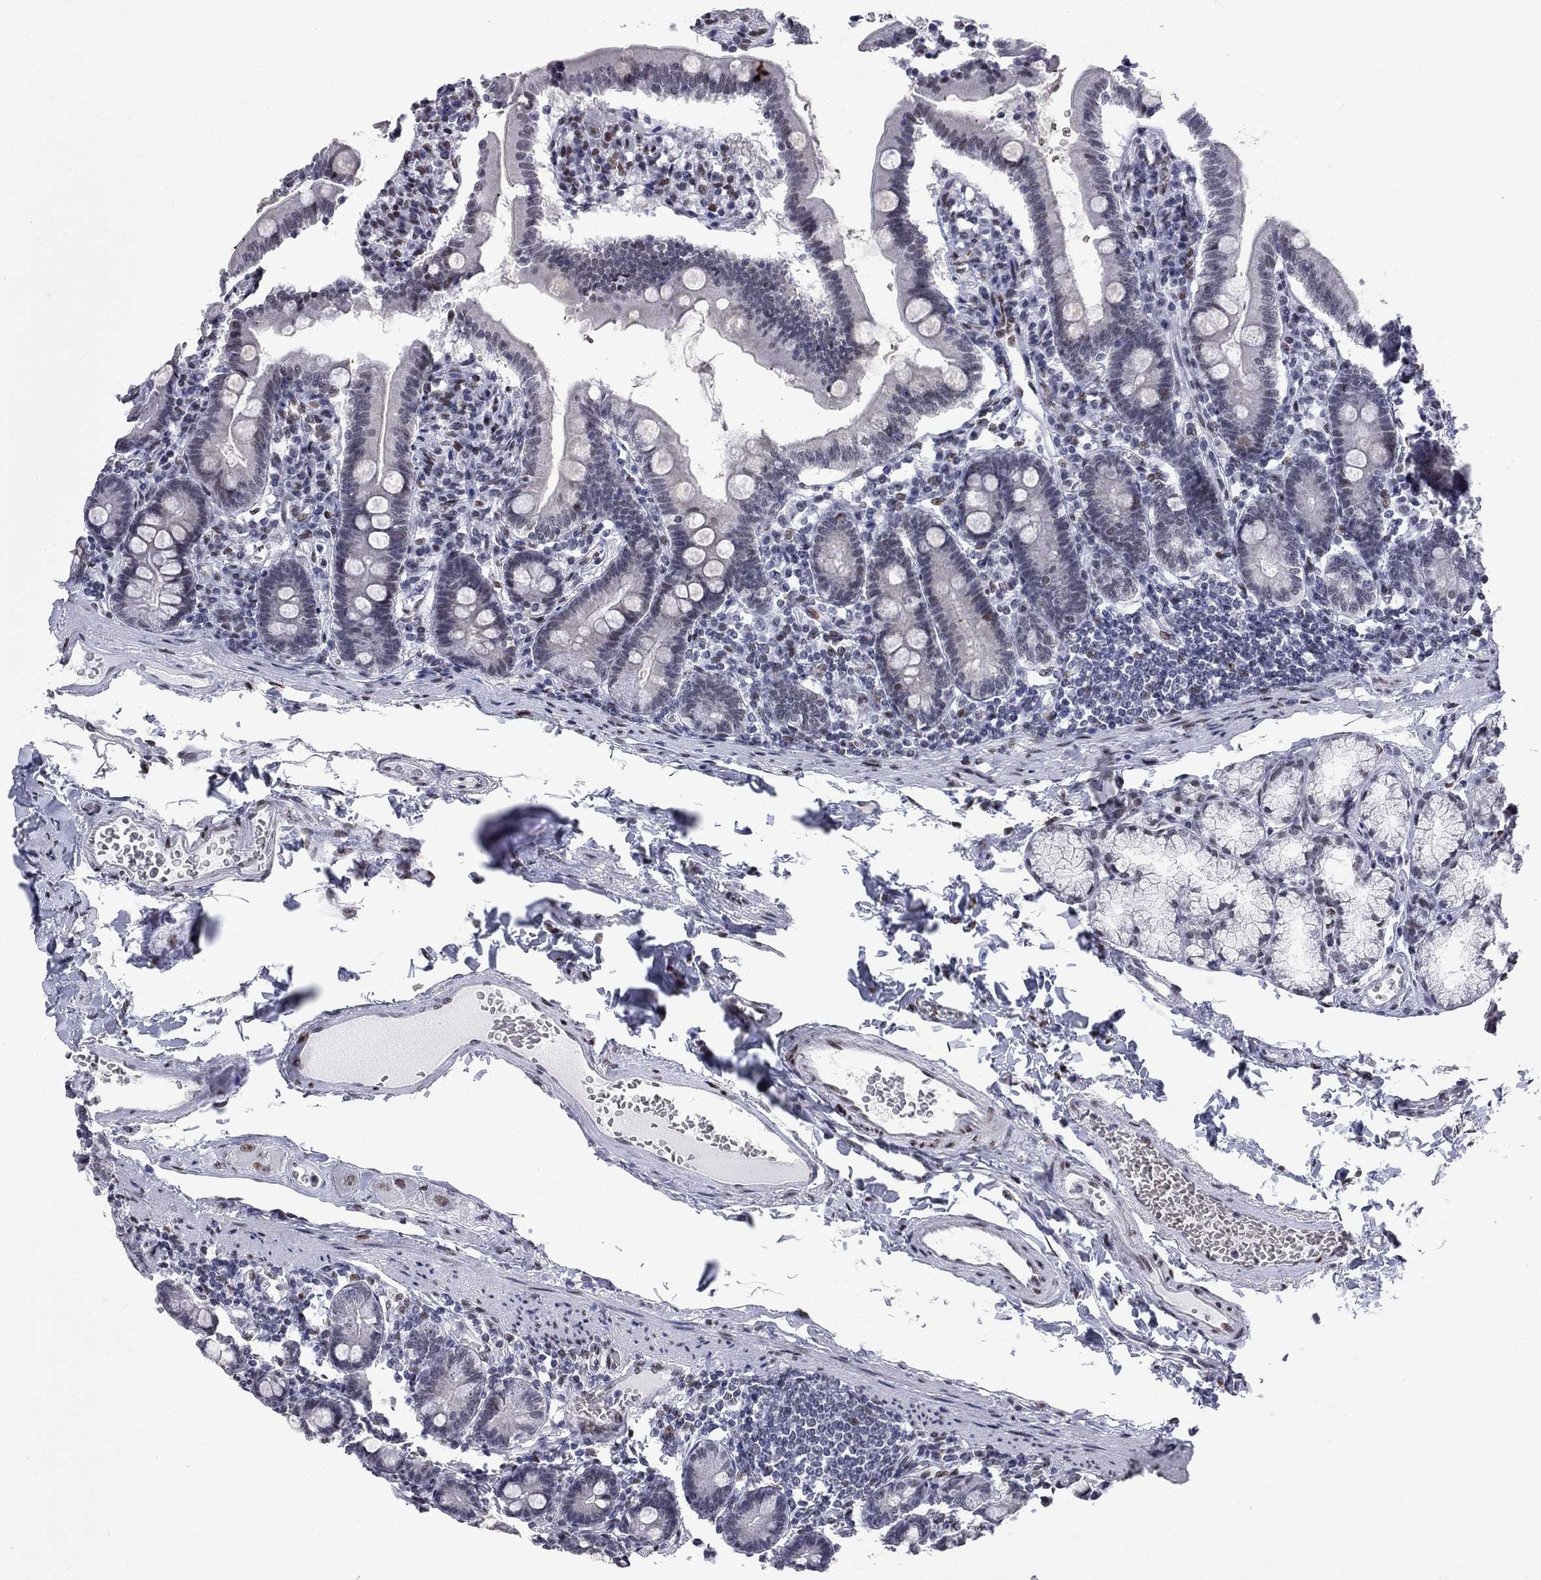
{"staining": {"intensity": "weak", "quantity": "25%-75%", "location": "nuclear"}, "tissue": "duodenum", "cell_type": "Glandular cells", "image_type": "normal", "snomed": [{"axis": "morphology", "description": "Normal tissue, NOS"}, {"axis": "topography", "description": "Duodenum"}], "caption": "Duodenum stained with DAB (3,3'-diaminobenzidine) IHC shows low levels of weak nuclear positivity in about 25%-75% of glandular cells. The staining is performed using DAB brown chromogen to label protein expression. The nuclei are counter-stained blue using hematoxylin.", "gene": "ZBTB47", "patient": {"sex": "female", "age": 67}}